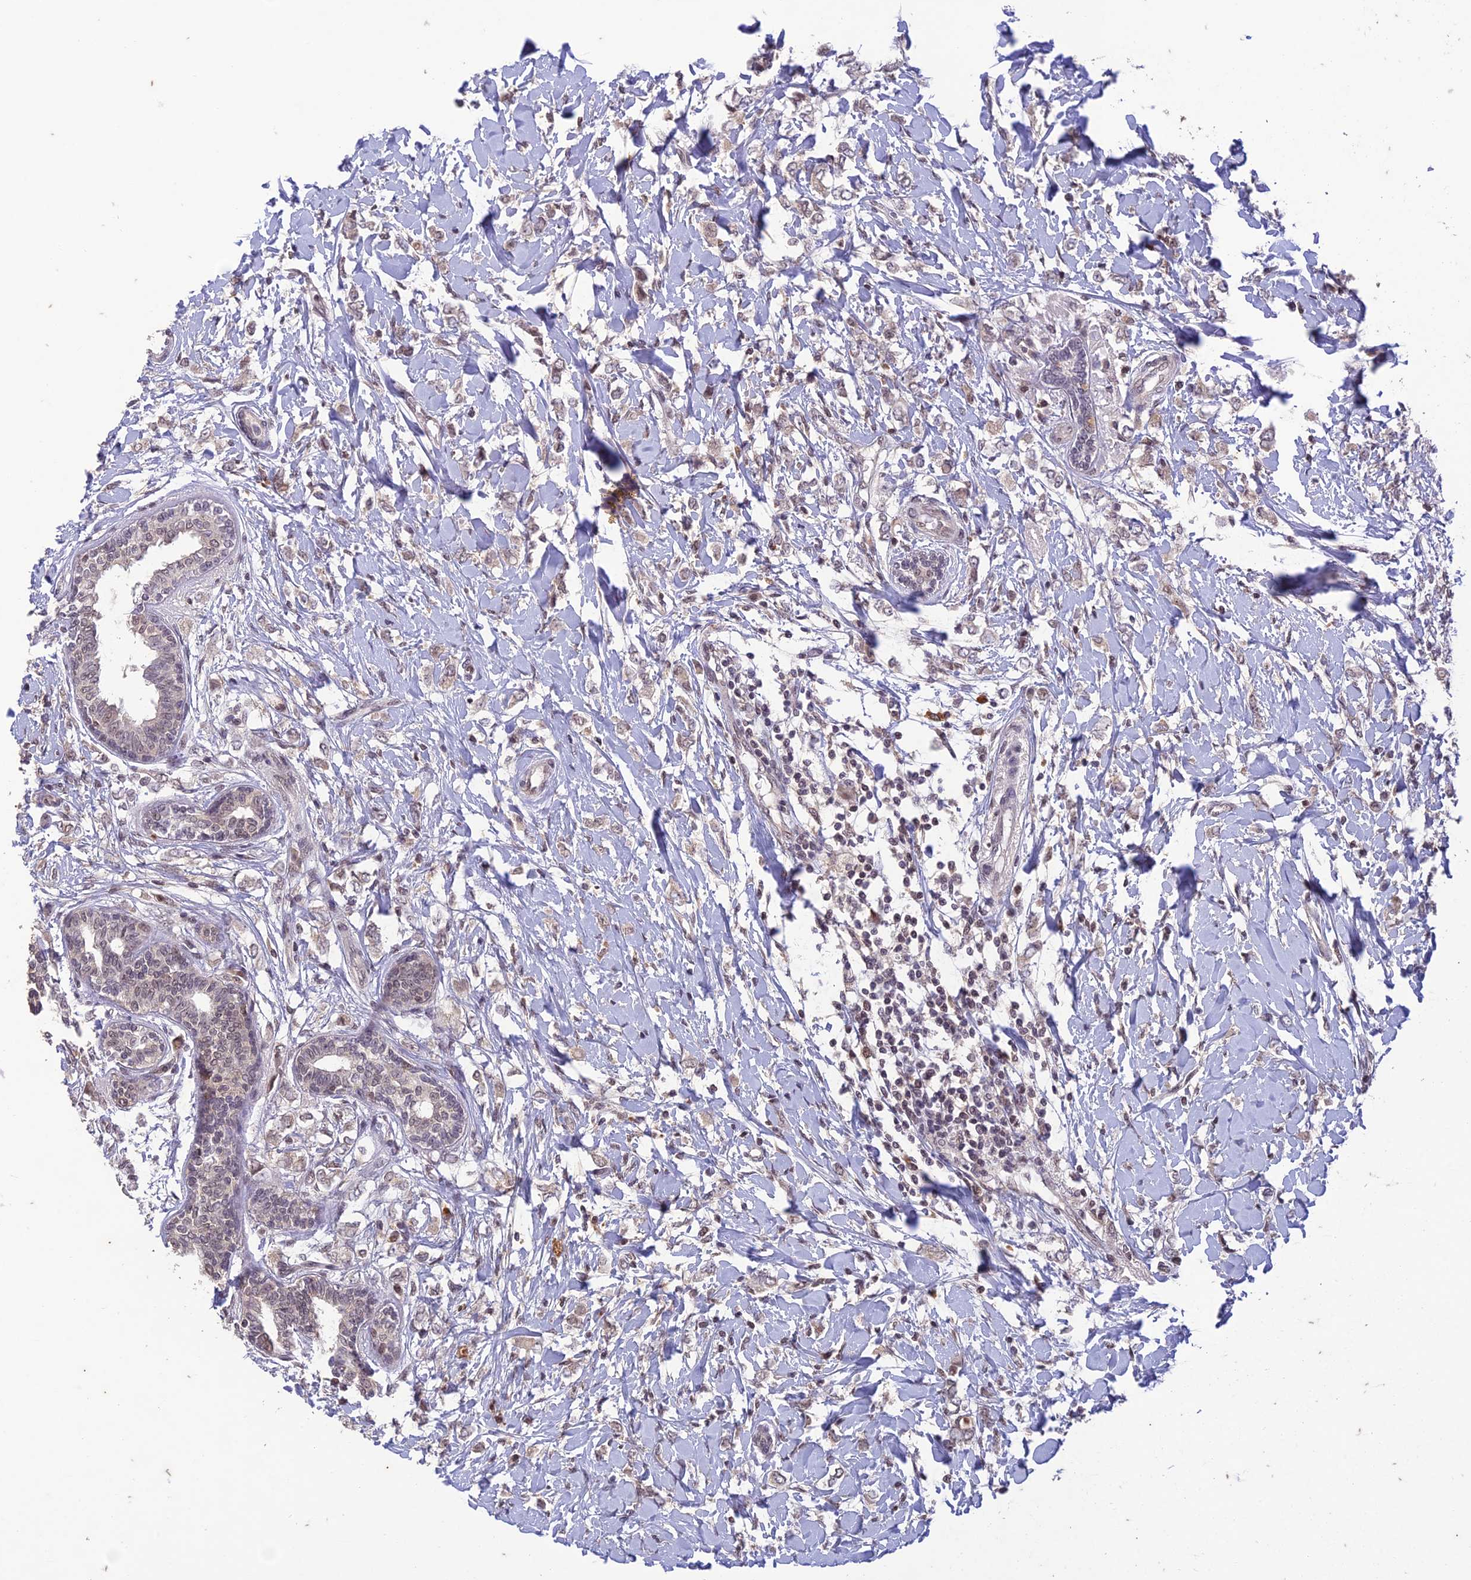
{"staining": {"intensity": "weak", "quantity": "25%-75%", "location": "cytoplasmic/membranous,nuclear"}, "tissue": "breast cancer", "cell_type": "Tumor cells", "image_type": "cancer", "snomed": [{"axis": "morphology", "description": "Normal tissue, NOS"}, {"axis": "morphology", "description": "Lobular carcinoma"}, {"axis": "topography", "description": "Breast"}], "caption": "A brown stain shows weak cytoplasmic/membranous and nuclear expression of a protein in breast lobular carcinoma tumor cells.", "gene": "POP4", "patient": {"sex": "female", "age": 47}}